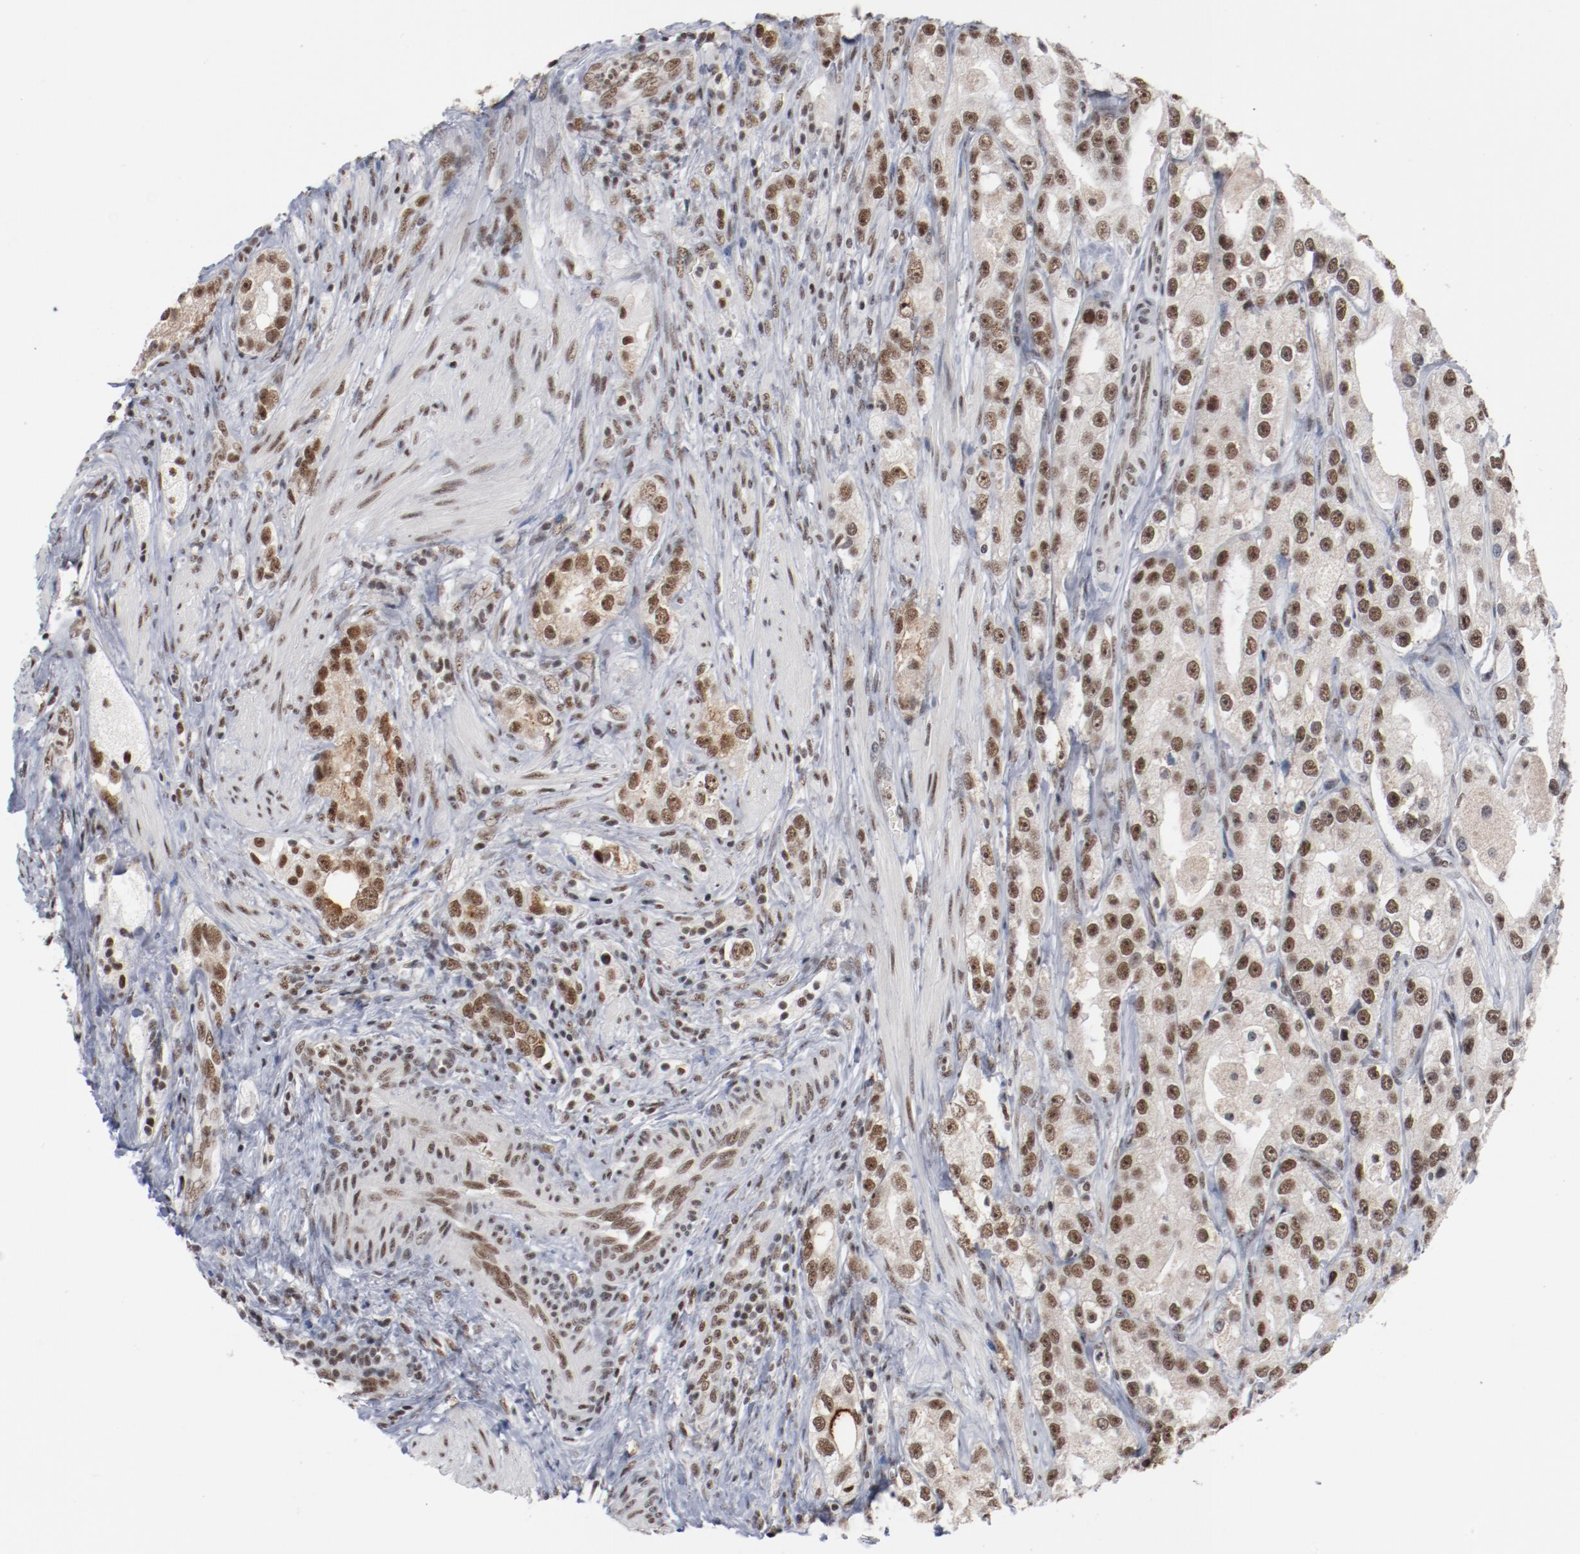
{"staining": {"intensity": "moderate", "quantity": ">75%", "location": "cytoplasmic/membranous,nuclear"}, "tissue": "prostate cancer", "cell_type": "Tumor cells", "image_type": "cancer", "snomed": [{"axis": "morphology", "description": "Adenocarcinoma, High grade"}, {"axis": "topography", "description": "Prostate"}], "caption": "Tumor cells reveal medium levels of moderate cytoplasmic/membranous and nuclear expression in approximately >75% of cells in prostate high-grade adenocarcinoma.", "gene": "BUB3", "patient": {"sex": "male", "age": 63}}